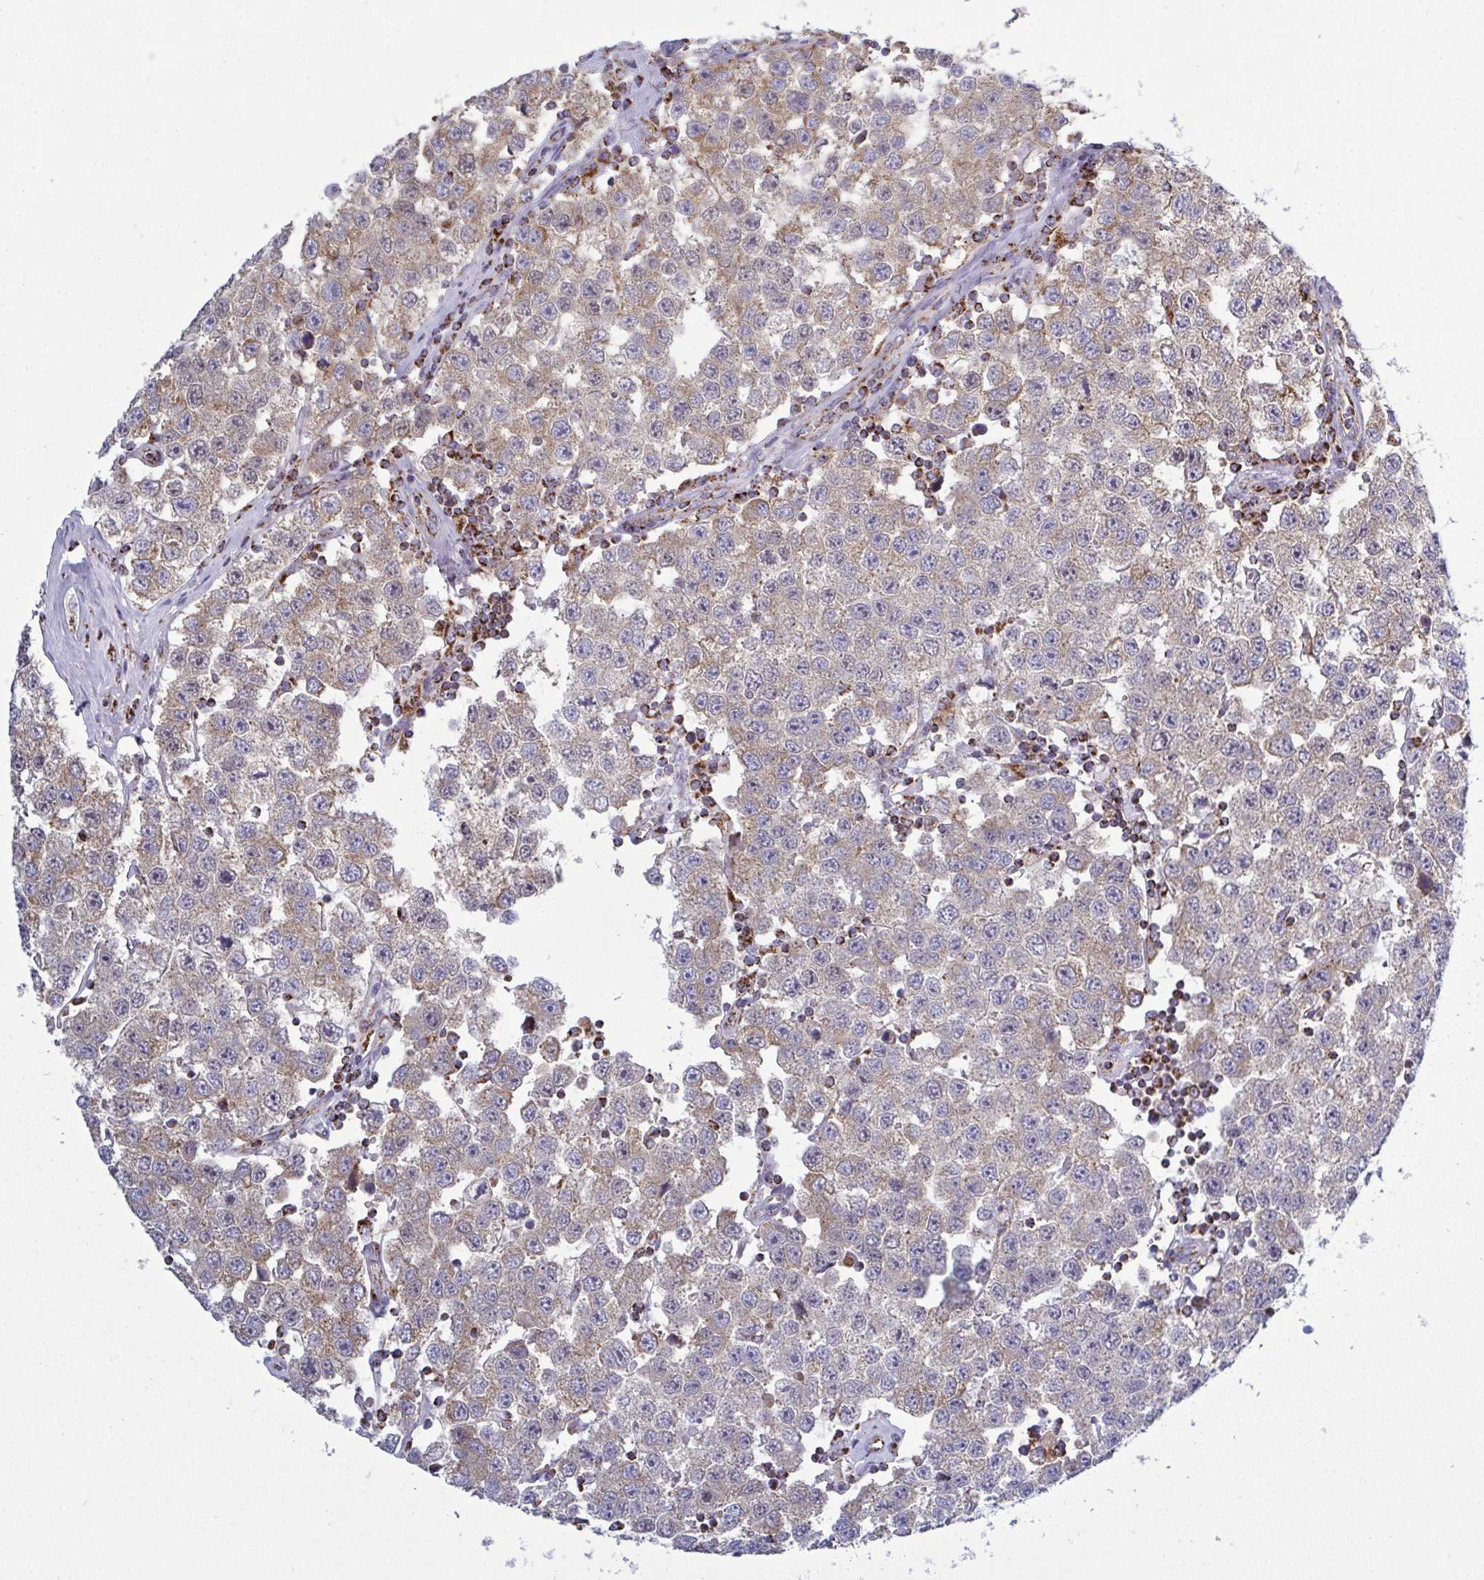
{"staining": {"intensity": "weak", "quantity": "25%-75%", "location": "cytoplasmic/membranous"}, "tissue": "testis cancer", "cell_type": "Tumor cells", "image_type": "cancer", "snomed": [{"axis": "morphology", "description": "Seminoma, NOS"}, {"axis": "topography", "description": "Testis"}], "caption": "Brown immunohistochemical staining in testis cancer (seminoma) demonstrates weak cytoplasmic/membranous expression in about 25%-75% of tumor cells.", "gene": "CSDE1", "patient": {"sex": "male", "age": 34}}